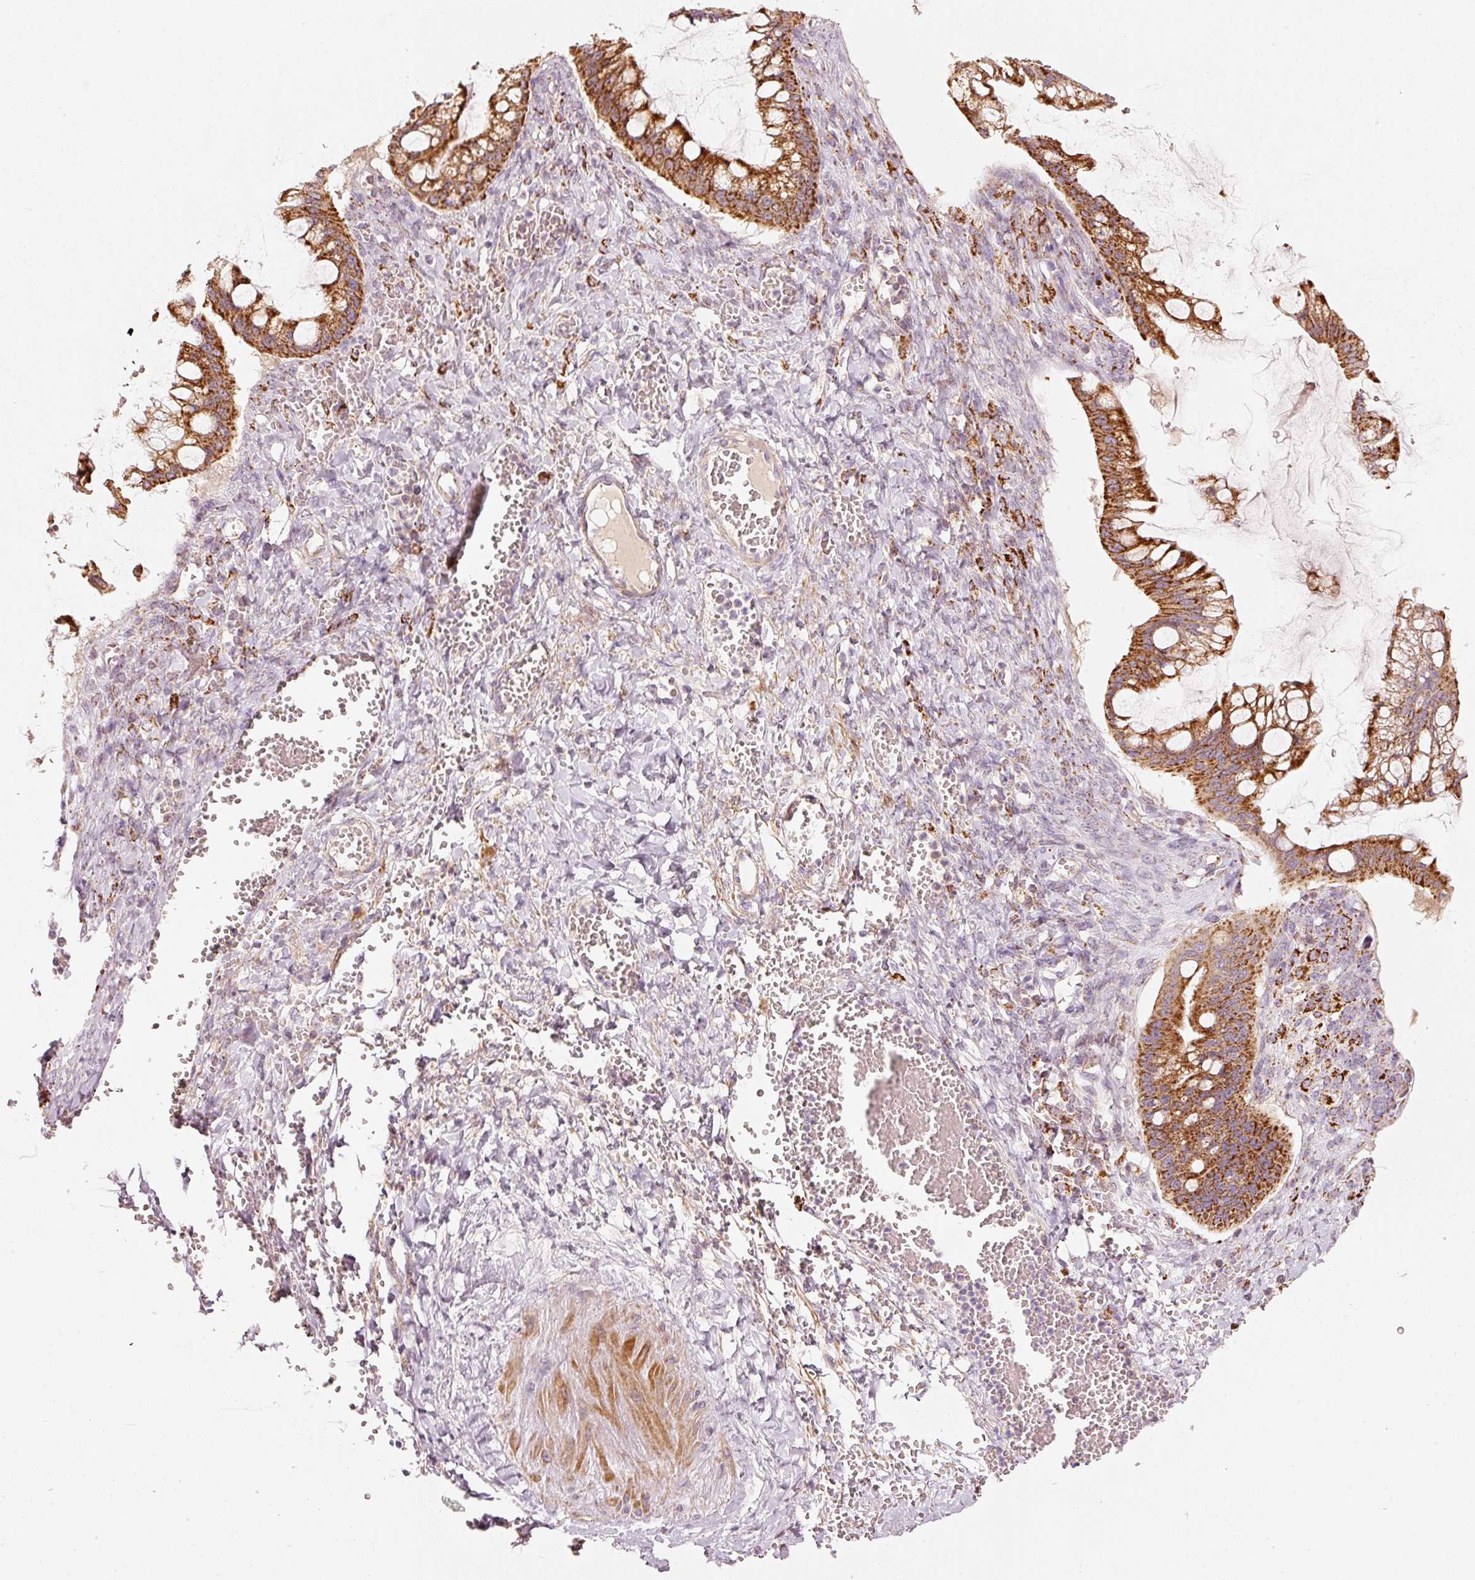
{"staining": {"intensity": "strong", "quantity": ">75%", "location": "cytoplasmic/membranous"}, "tissue": "ovarian cancer", "cell_type": "Tumor cells", "image_type": "cancer", "snomed": [{"axis": "morphology", "description": "Cystadenocarcinoma, mucinous, NOS"}, {"axis": "topography", "description": "Ovary"}], "caption": "A high amount of strong cytoplasmic/membranous staining is appreciated in about >75% of tumor cells in ovarian mucinous cystadenocarcinoma tissue.", "gene": "C17orf98", "patient": {"sex": "female", "age": 73}}